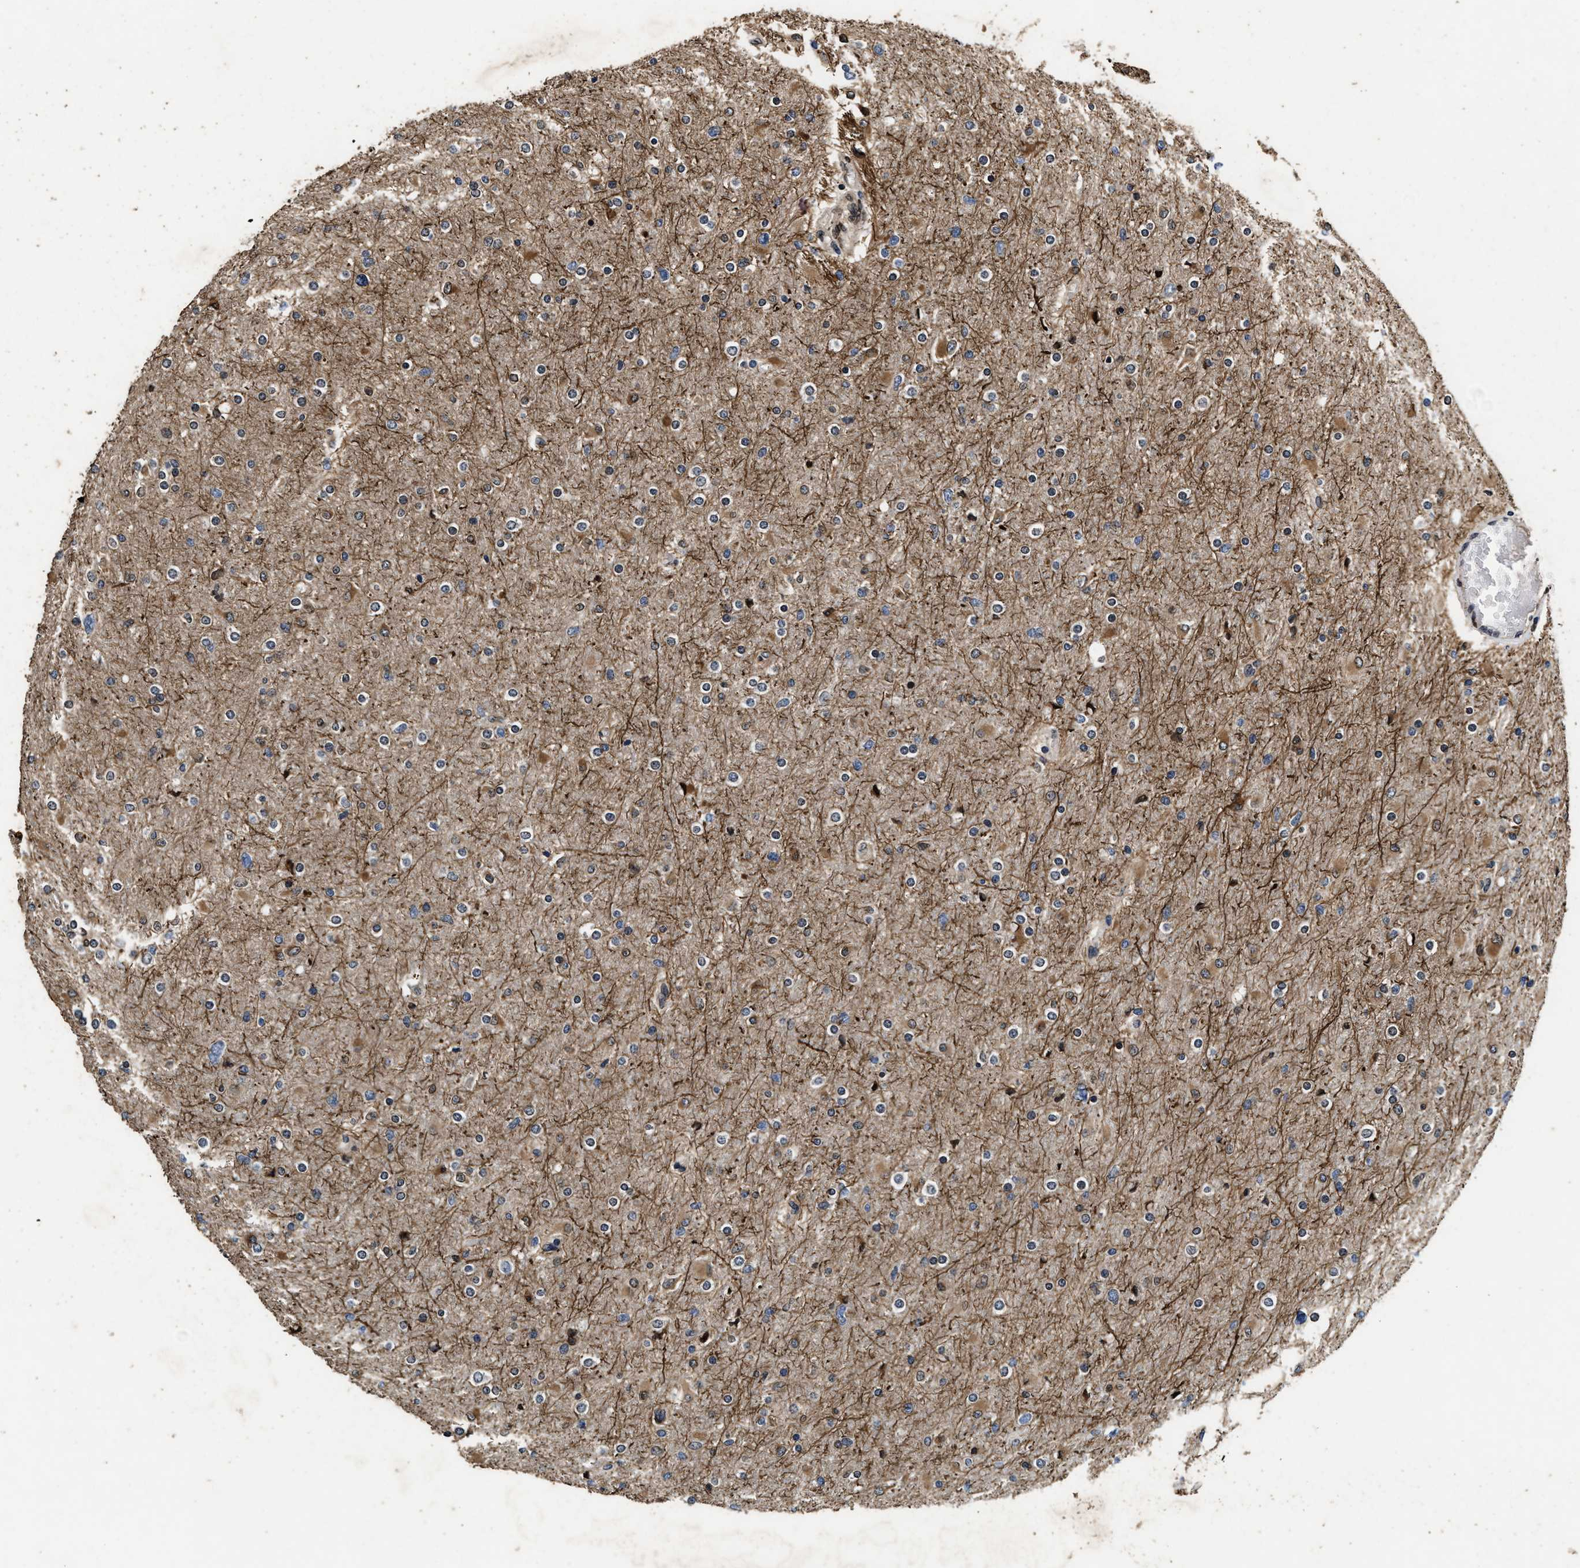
{"staining": {"intensity": "weak", "quantity": "<25%", "location": "cytoplasmic/membranous"}, "tissue": "glioma", "cell_type": "Tumor cells", "image_type": "cancer", "snomed": [{"axis": "morphology", "description": "Glioma, malignant, High grade"}, {"axis": "topography", "description": "Cerebral cortex"}], "caption": "Immunohistochemistry (IHC) photomicrograph of malignant high-grade glioma stained for a protein (brown), which shows no positivity in tumor cells.", "gene": "ACCS", "patient": {"sex": "female", "age": 36}}